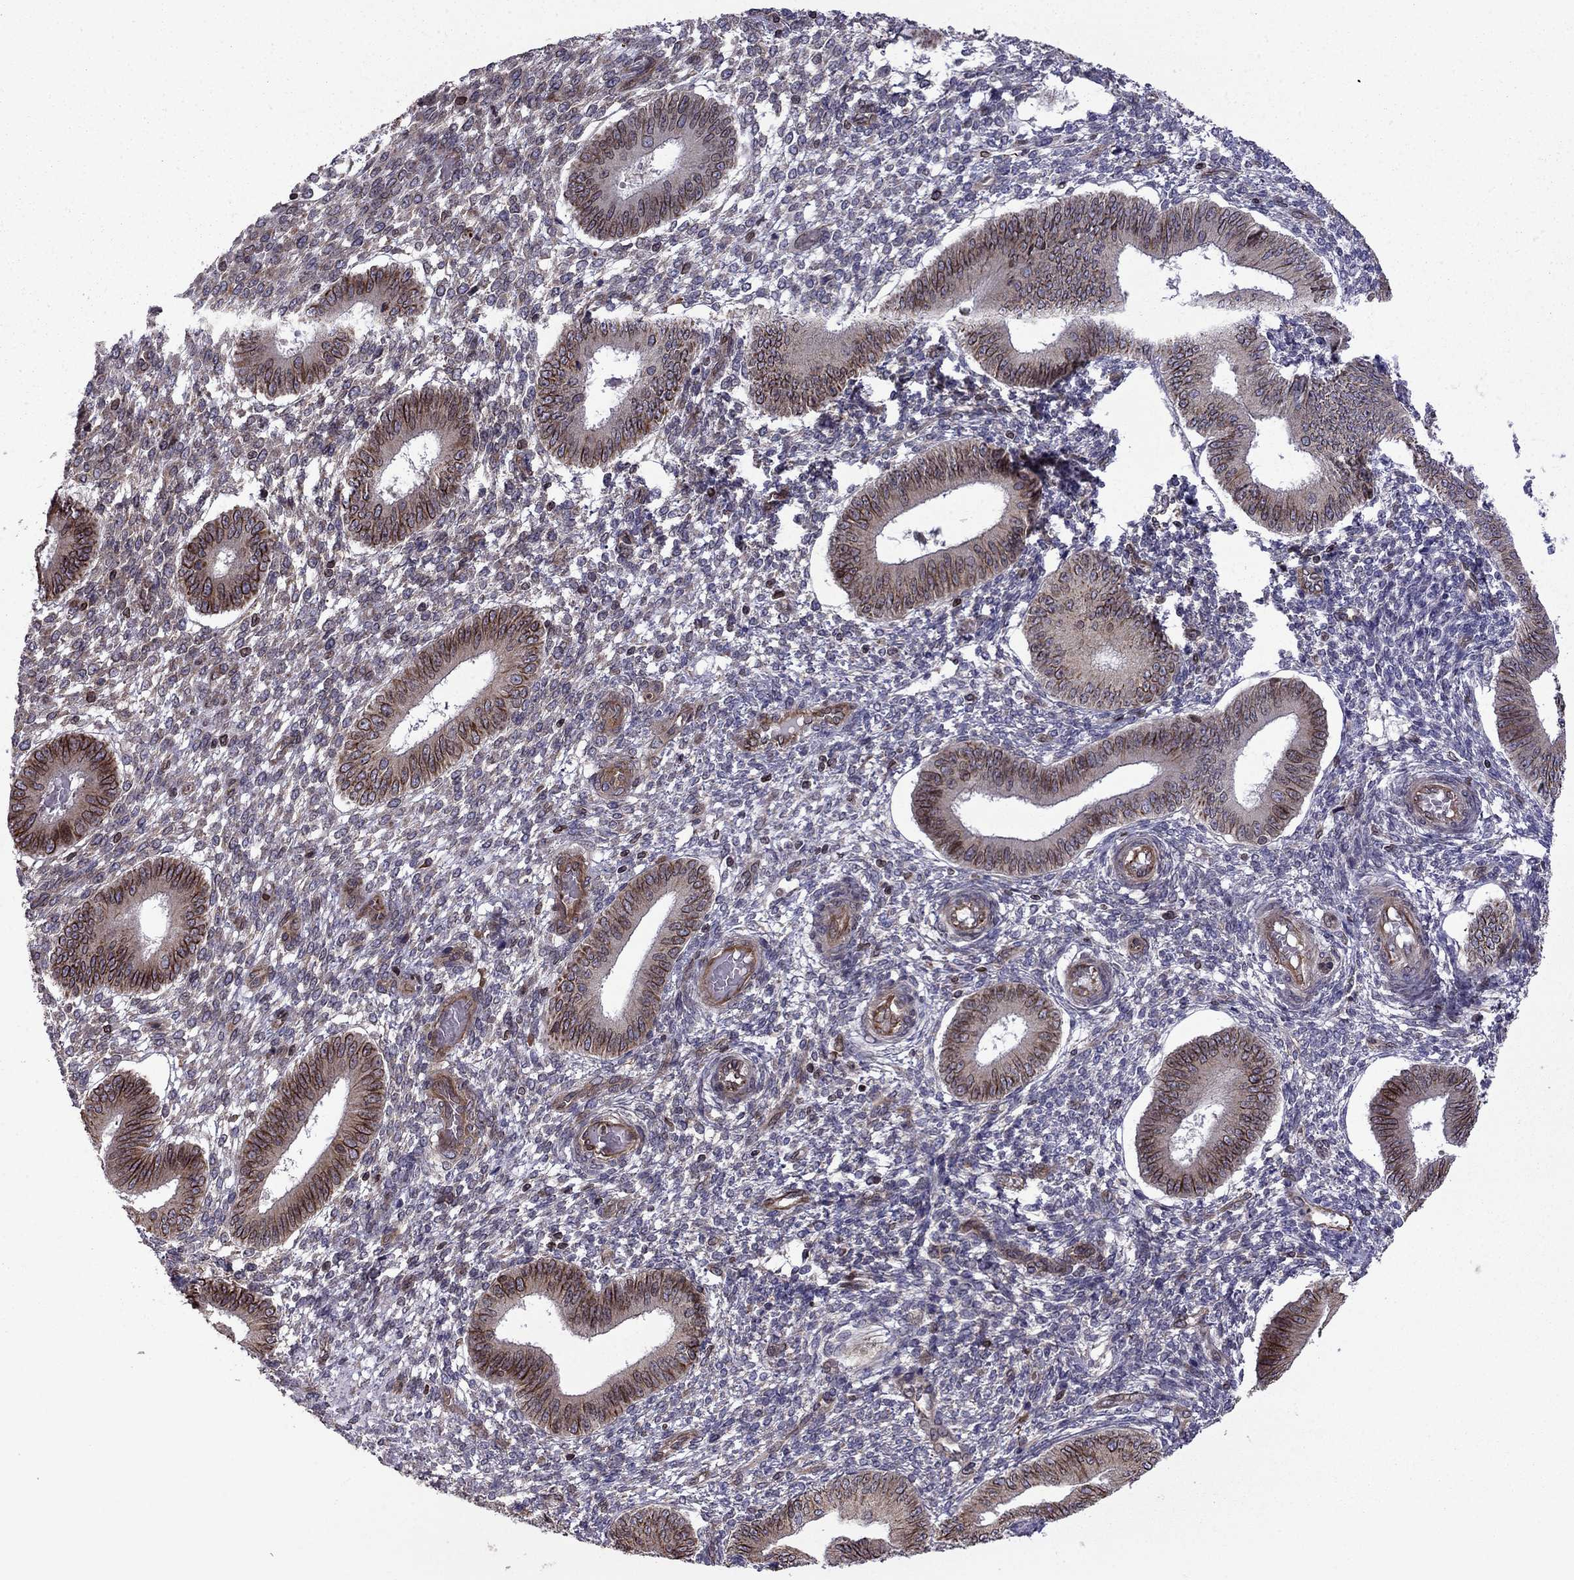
{"staining": {"intensity": "weak", "quantity": "<25%", "location": "cytoplasmic/membranous"}, "tissue": "endometrium", "cell_type": "Cells in endometrial stroma", "image_type": "normal", "snomed": [{"axis": "morphology", "description": "Normal tissue, NOS"}, {"axis": "topography", "description": "Endometrium"}], "caption": "High power microscopy image of an immunohistochemistry image of normal endometrium, revealing no significant positivity in cells in endometrial stroma.", "gene": "CDC42BPA", "patient": {"sex": "female", "age": 42}}